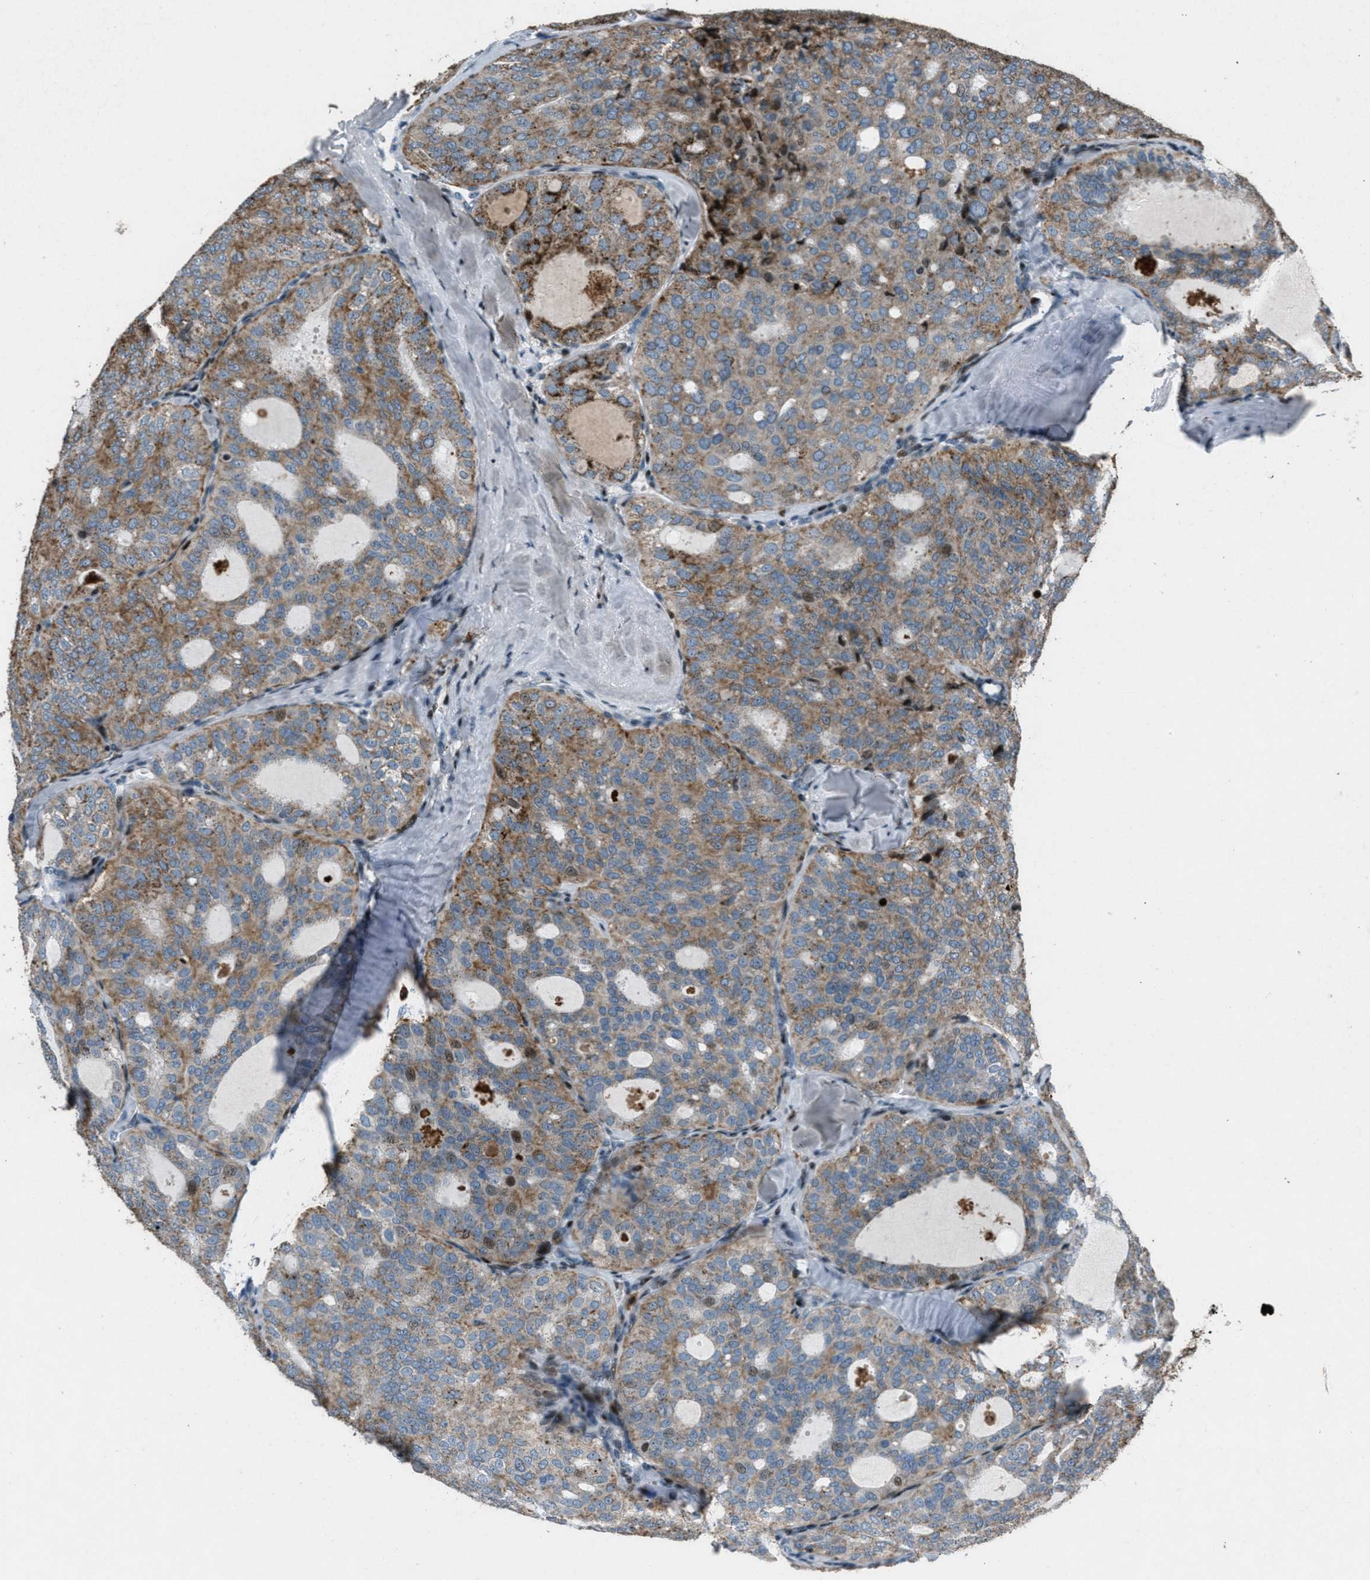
{"staining": {"intensity": "moderate", "quantity": ">75%", "location": "cytoplasmic/membranous"}, "tissue": "thyroid cancer", "cell_type": "Tumor cells", "image_type": "cancer", "snomed": [{"axis": "morphology", "description": "Follicular adenoma carcinoma, NOS"}, {"axis": "topography", "description": "Thyroid gland"}], "caption": "Protein staining demonstrates moderate cytoplasmic/membranous expression in approximately >75% of tumor cells in follicular adenoma carcinoma (thyroid). (DAB = brown stain, brightfield microscopy at high magnification).", "gene": "GPC6", "patient": {"sex": "male", "age": 75}}